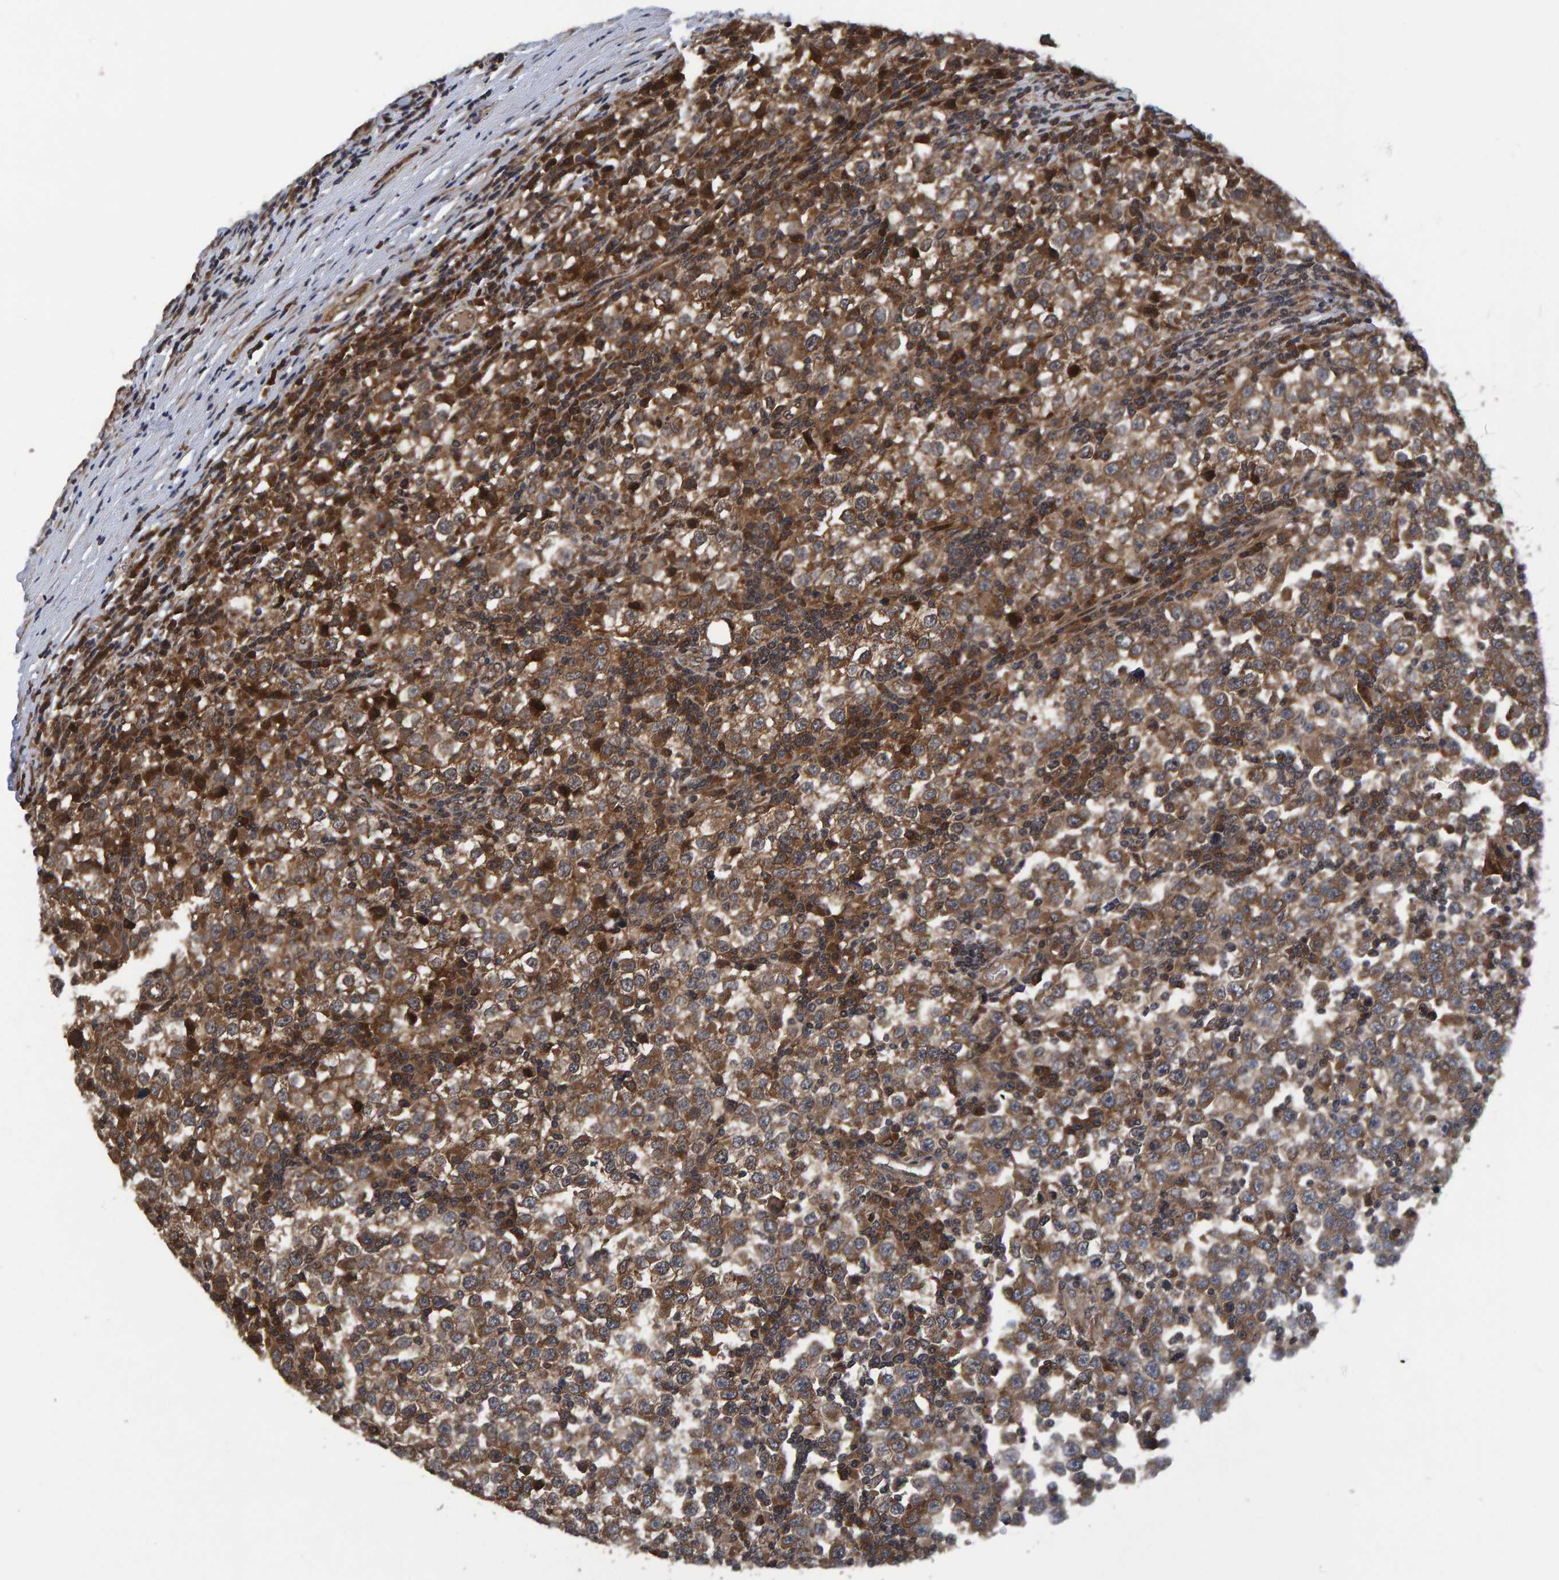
{"staining": {"intensity": "moderate", "quantity": ">75%", "location": "cytoplasmic/membranous"}, "tissue": "testis cancer", "cell_type": "Tumor cells", "image_type": "cancer", "snomed": [{"axis": "morphology", "description": "Seminoma, NOS"}, {"axis": "topography", "description": "Testis"}], "caption": "Protein expression analysis of human testis seminoma reveals moderate cytoplasmic/membranous staining in about >75% of tumor cells.", "gene": "GAB2", "patient": {"sex": "male", "age": 65}}